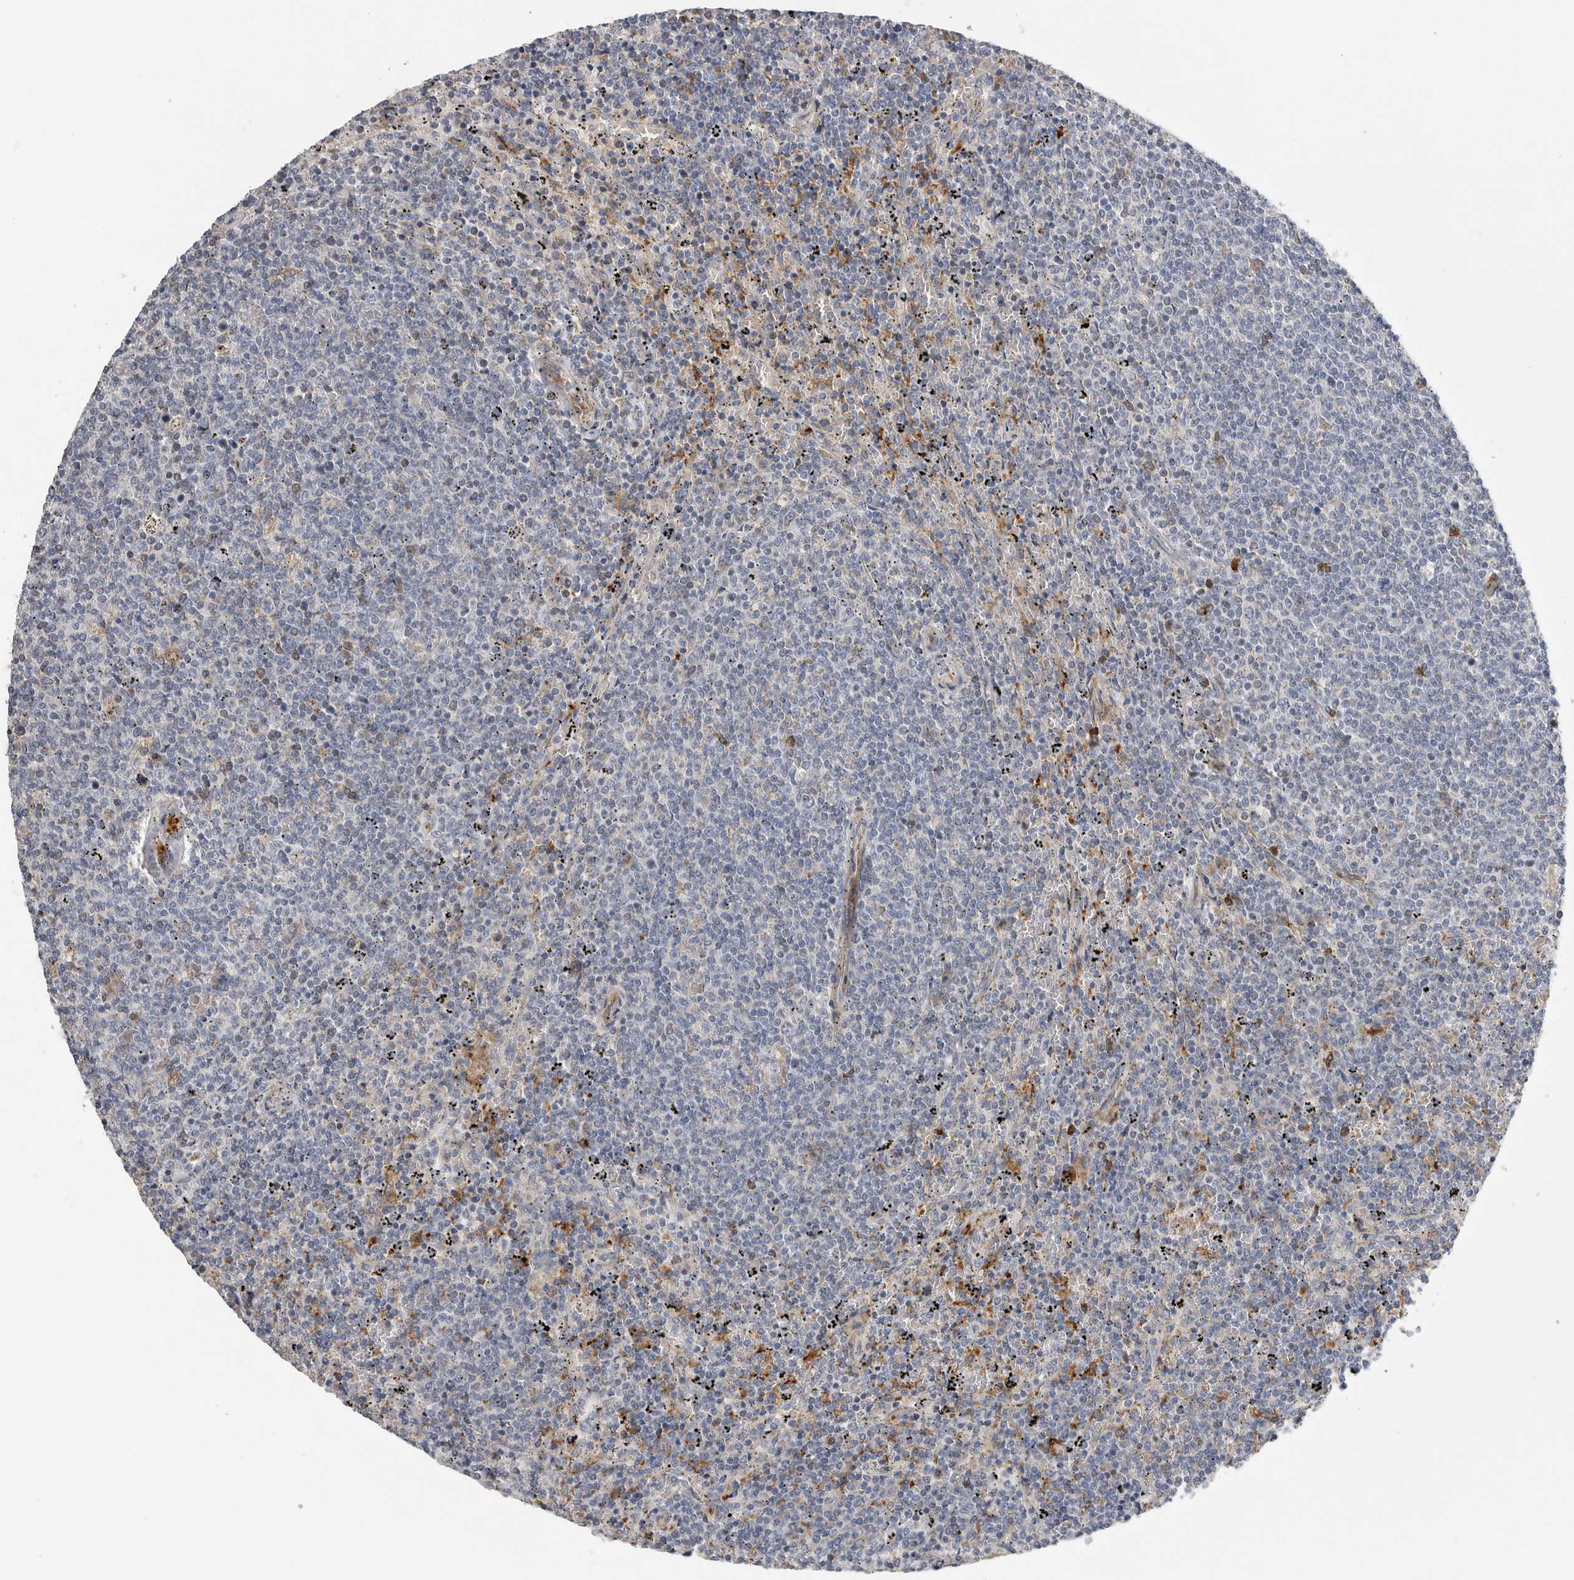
{"staining": {"intensity": "negative", "quantity": "none", "location": "none"}, "tissue": "lymphoma", "cell_type": "Tumor cells", "image_type": "cancer", "snomed": [{"axis": "morphology", "description": "Malignant lymphoma, non-Hodgkin's type, Low grade"}, {"axis": "topography", "description": "Spleen"}], "caption": "This is an immunohistochemistry (IHC) micrograph of human malignant lymphoma, non-Hodgkin's type (low-grade). There is no staining in tumor cells.", "gene": "SDC3", "patient": {"sex": "female", "age": 50}}